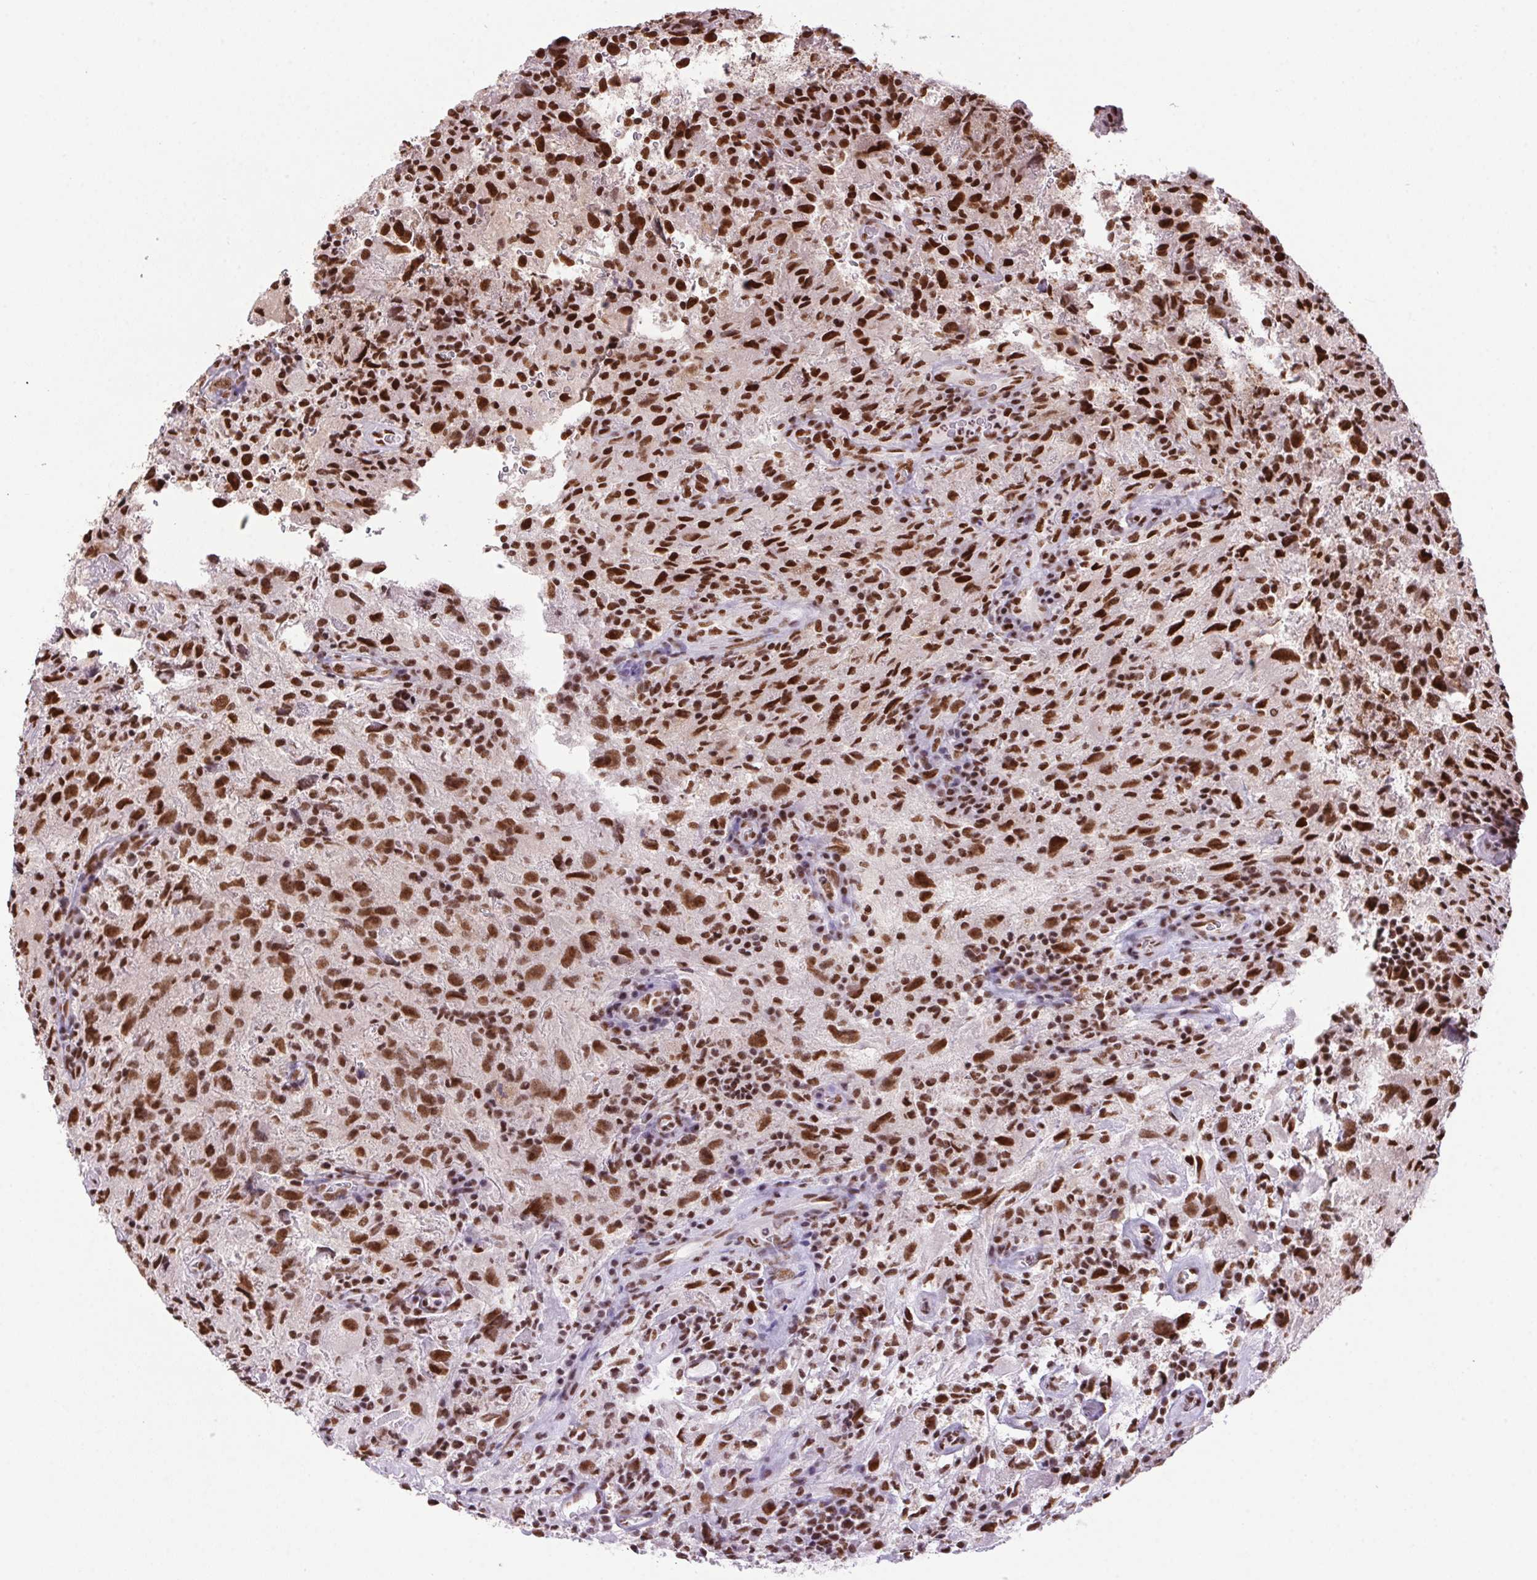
{"staining": {"intensity": "strong", "quantity": ">75%", "location": "nuclear"}, "tissue": "glioma", "cell_type": "Tumor cells", "image_type": "cancer", "snomed": [{"axis": "morphology", "description": "Glioma, malignant, High grade"}, {"axis": "topography", "description": "Brain"}], "caption": "High-power microscopy captured an IHC histopathology image of malignant high-grade glioma, revealing strong nuclear expression in about >75% of tumor cells.", "gene": "ZNF207", "patient": {"sex": "male", "age": 68}}